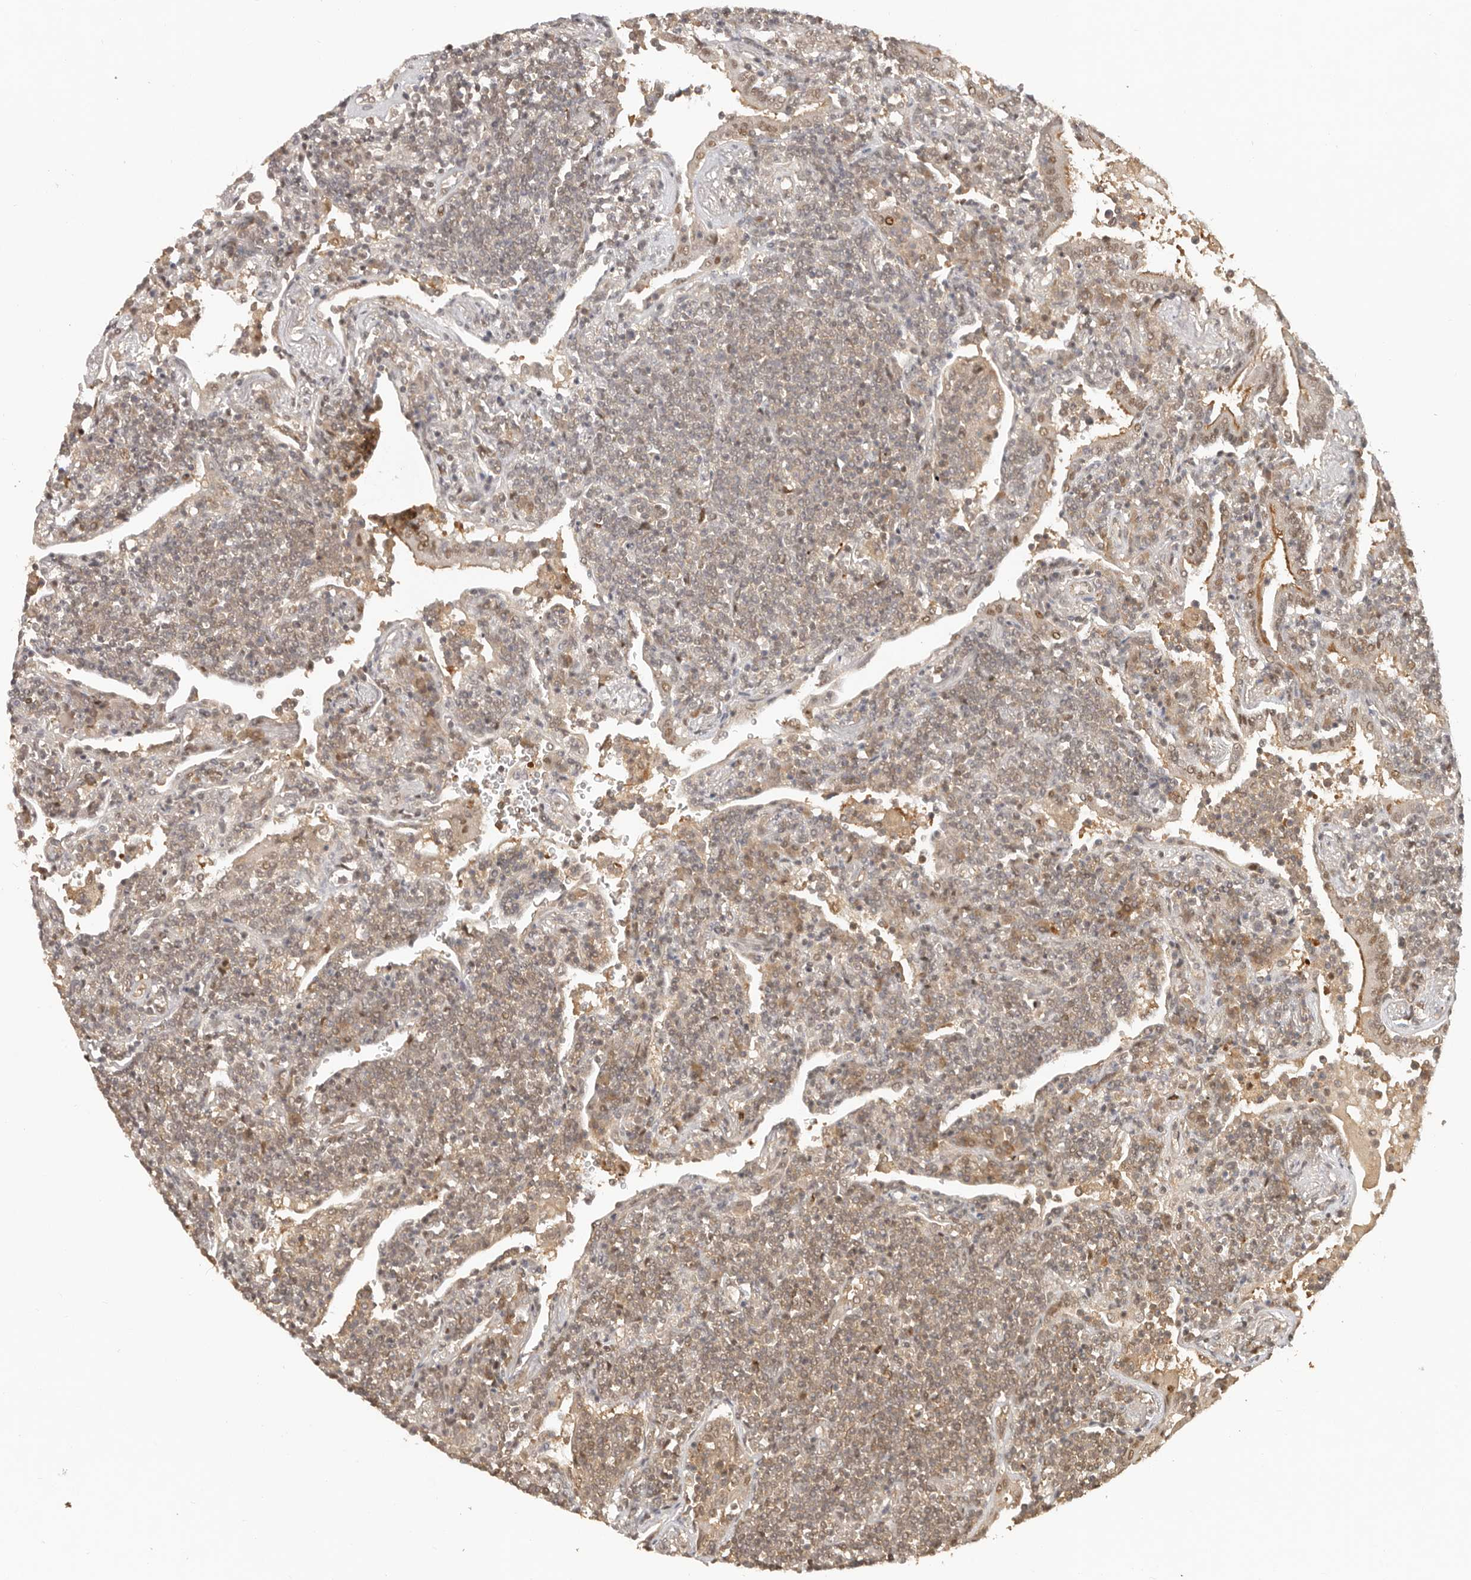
{"staining": {"intensity": "weak", "quantity": ">75%", "location": "cytoplasmic/membranous,nuclear"}, "tissue": "lymphoma", "cell_type": "Tumor cells", "image_type": "cancer", "snomed": [{"axis": "morphology", "description": "Malignant lymphoma, non-Hodgkin's type, Low grade"}, {"axis": "topography", "description": "Lung"}], "caption": "Lymphoma stained for a protein demonstrates weak cytoplasmic/membranous and nuclear positivity in tumor cells. (DAB IHC with brightfield microscopy, high magnification).", "gene": "PSMA5", "patient": {"sex": "female", "age": 71}}